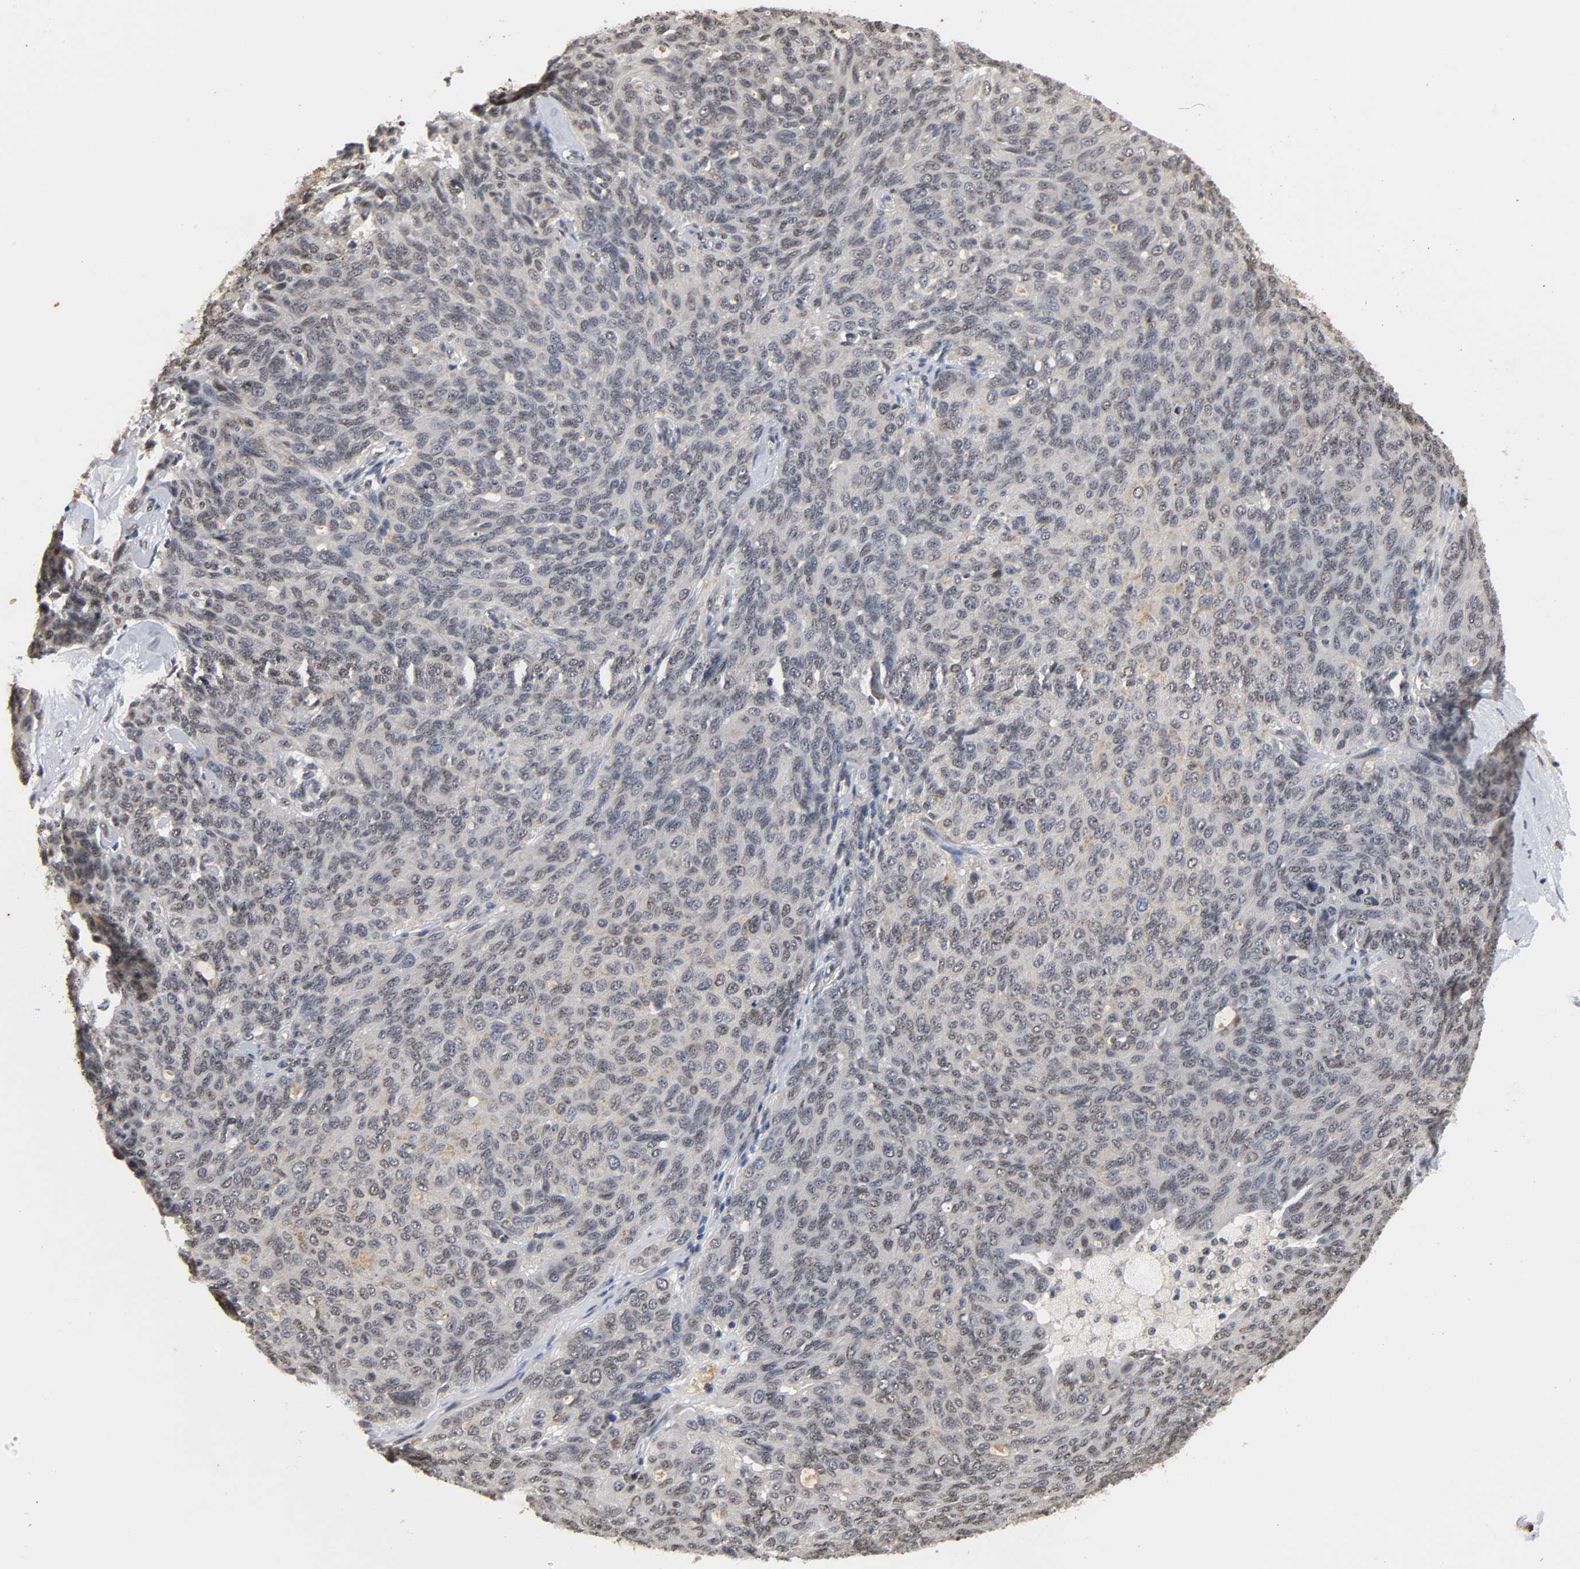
{"staining": {"intensity": "negative", "quantity": "none", "location": "none"}, "tissue": "ovarian cancer", "cell_type": "Tumor cells", "image_type": "cancer", "snomed": [{"axis": "morphology", "description": "Carcinoma, endometroid"}, {"axis": "topography", "description": "Ovary"}], "caption": "Photomicrograph shows no significant protein positivity in tumor cells of ovarian cancer (endometroid carcinoma).", "gene": "UBC", "patient": {"sex": "female", "age": 60}}